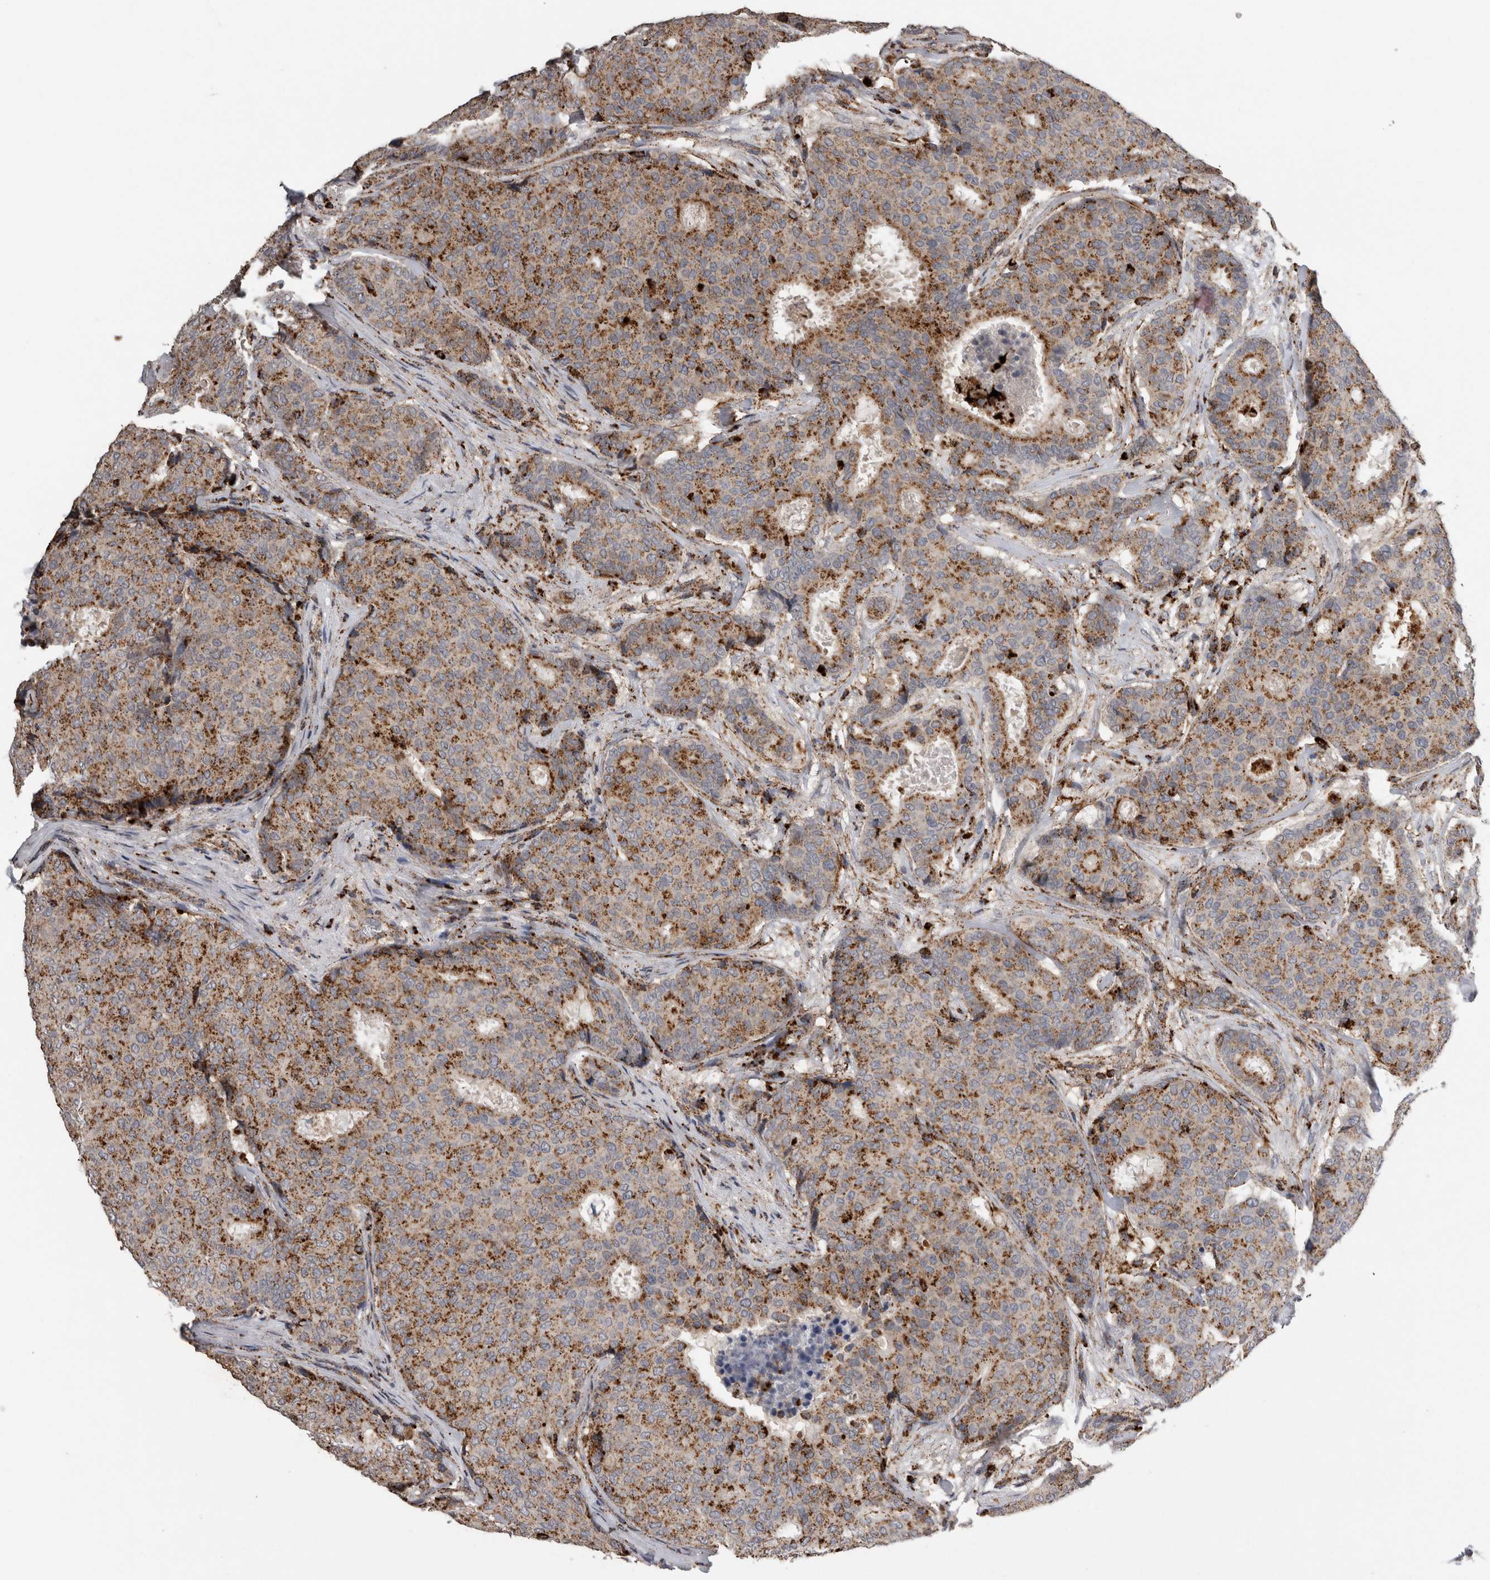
{"staining": {"intensity": "moderate", "quantity": ">75%", "location": "cytoplasmic/membranous"}, "tissue": "breast cancer", "cell_type": "Tumor cells", "image_type": "cancer", "snomed": [{"axis": "morphology", "description": "Duct carcinoma"}, {"axis": "topography", "description": "Breast"}], "caption": "IHC photomicrograph of neoplastic tissue: invasive ductal carcinoma (breast) stained using IHC demonstrates medium levels of moderate protein expression localized specifically in the cytoplasmic/membranous of tumor cells, appearing as a cytoplasmic/membranous brown color.", "gene": "CTSZ", "patient": {"sex": "female", "age": 75}}